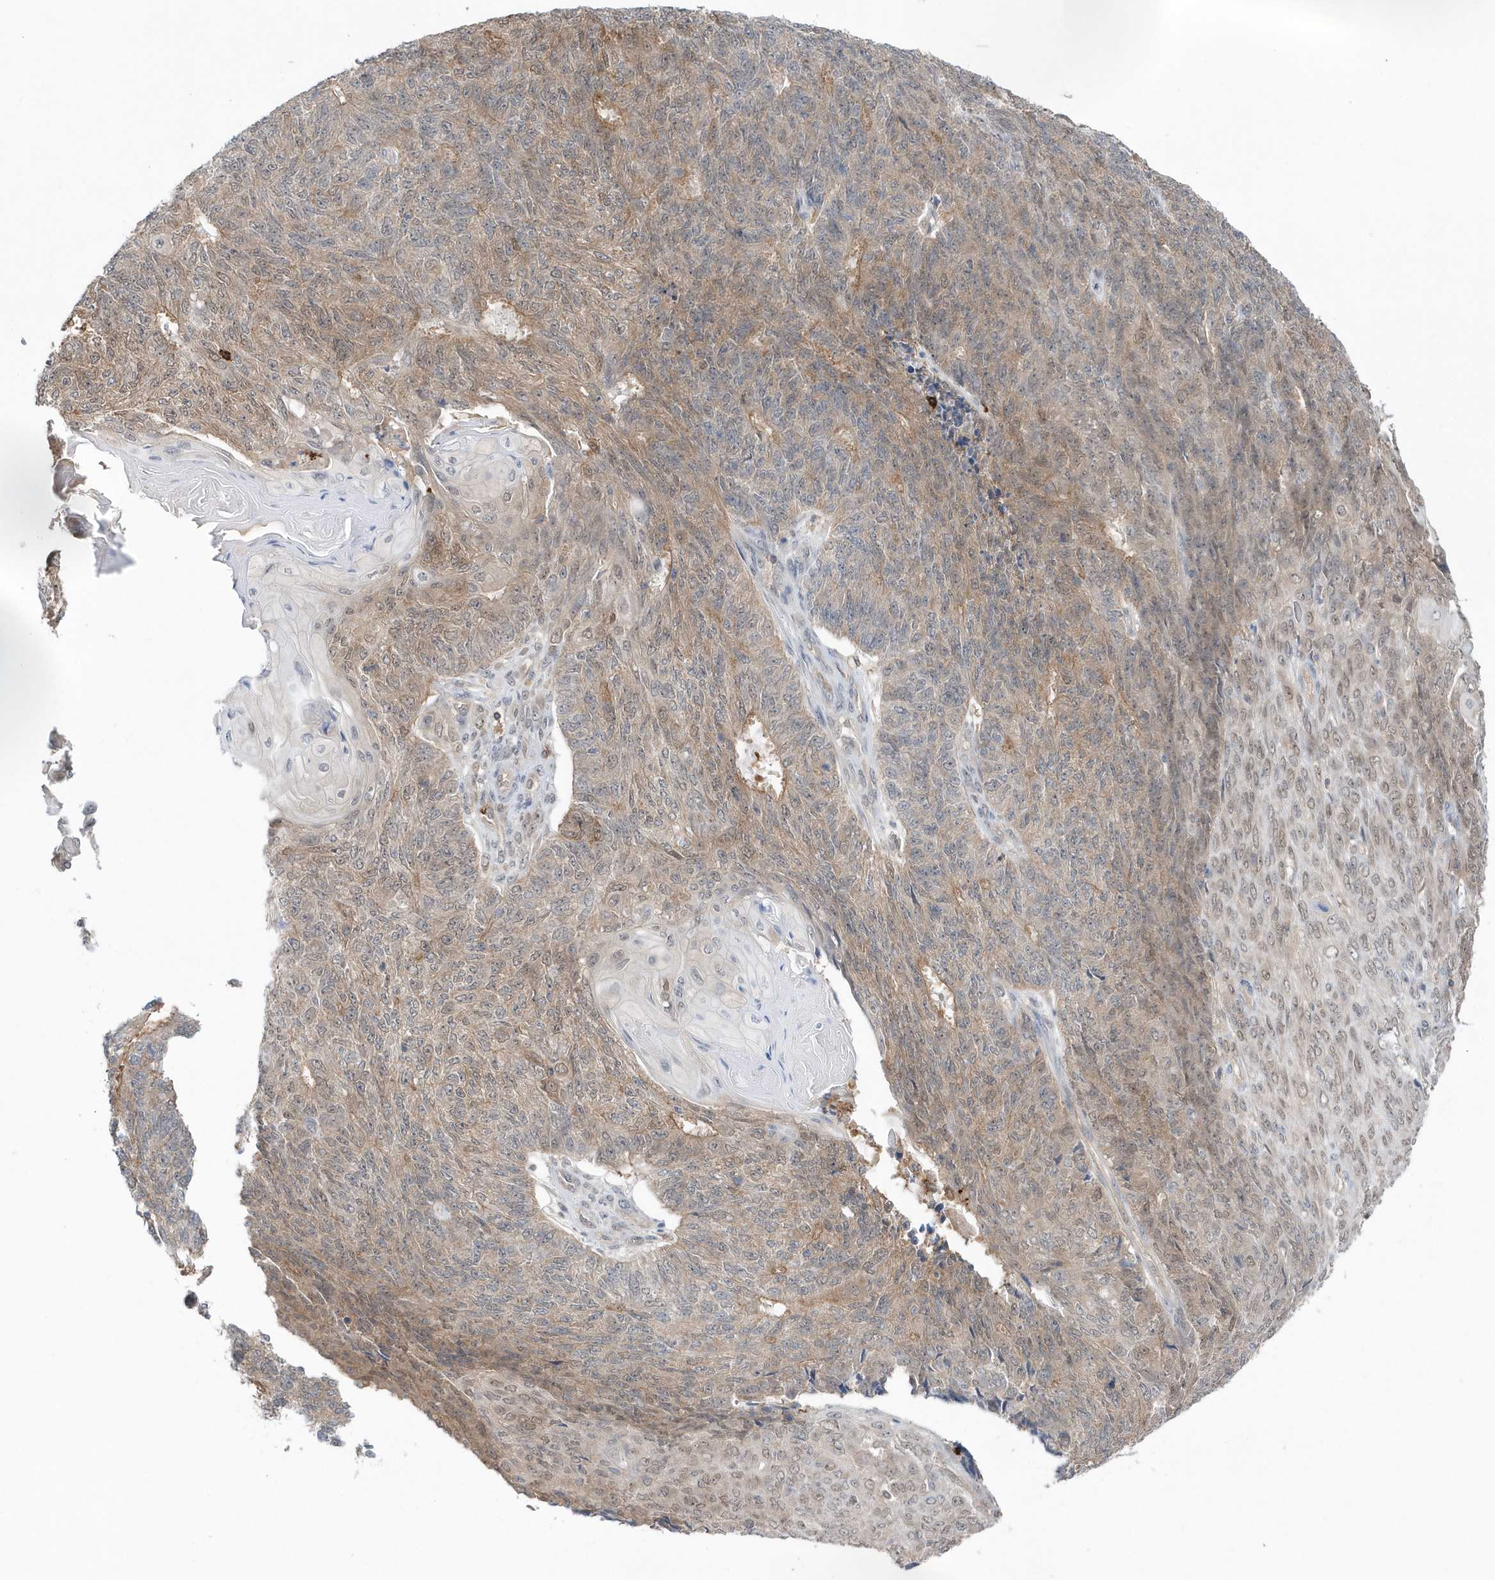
{"staining": {"intensity": "moderate", "quantity": ">75%", "location": "cytoplasmic/membranous,nuclear"}, "tissue": "endometrial cancer", "cell_type": "Tumor cells", "image_type": "cancer", "snomed": [{"axis": "morphology", "description": "Adenocarcinoma, NOS"}, {"axis": "topography", "description": "Endometrium"}], "caption": "A high-resolution photomicrograph shows IHC staining of adenocarcinoma (endometrial), which displays moderate cytoplasmic/membranous and nuclear staining in about >75% of tumor cells. (Stains: DAB (3,3'-diaminobenzidine) in brown, nuclei in blue, Microscopy: brightfield microscopy at high magnification).", "gene": "RNF7", "patient": {"sex": "female", "age": 32}}